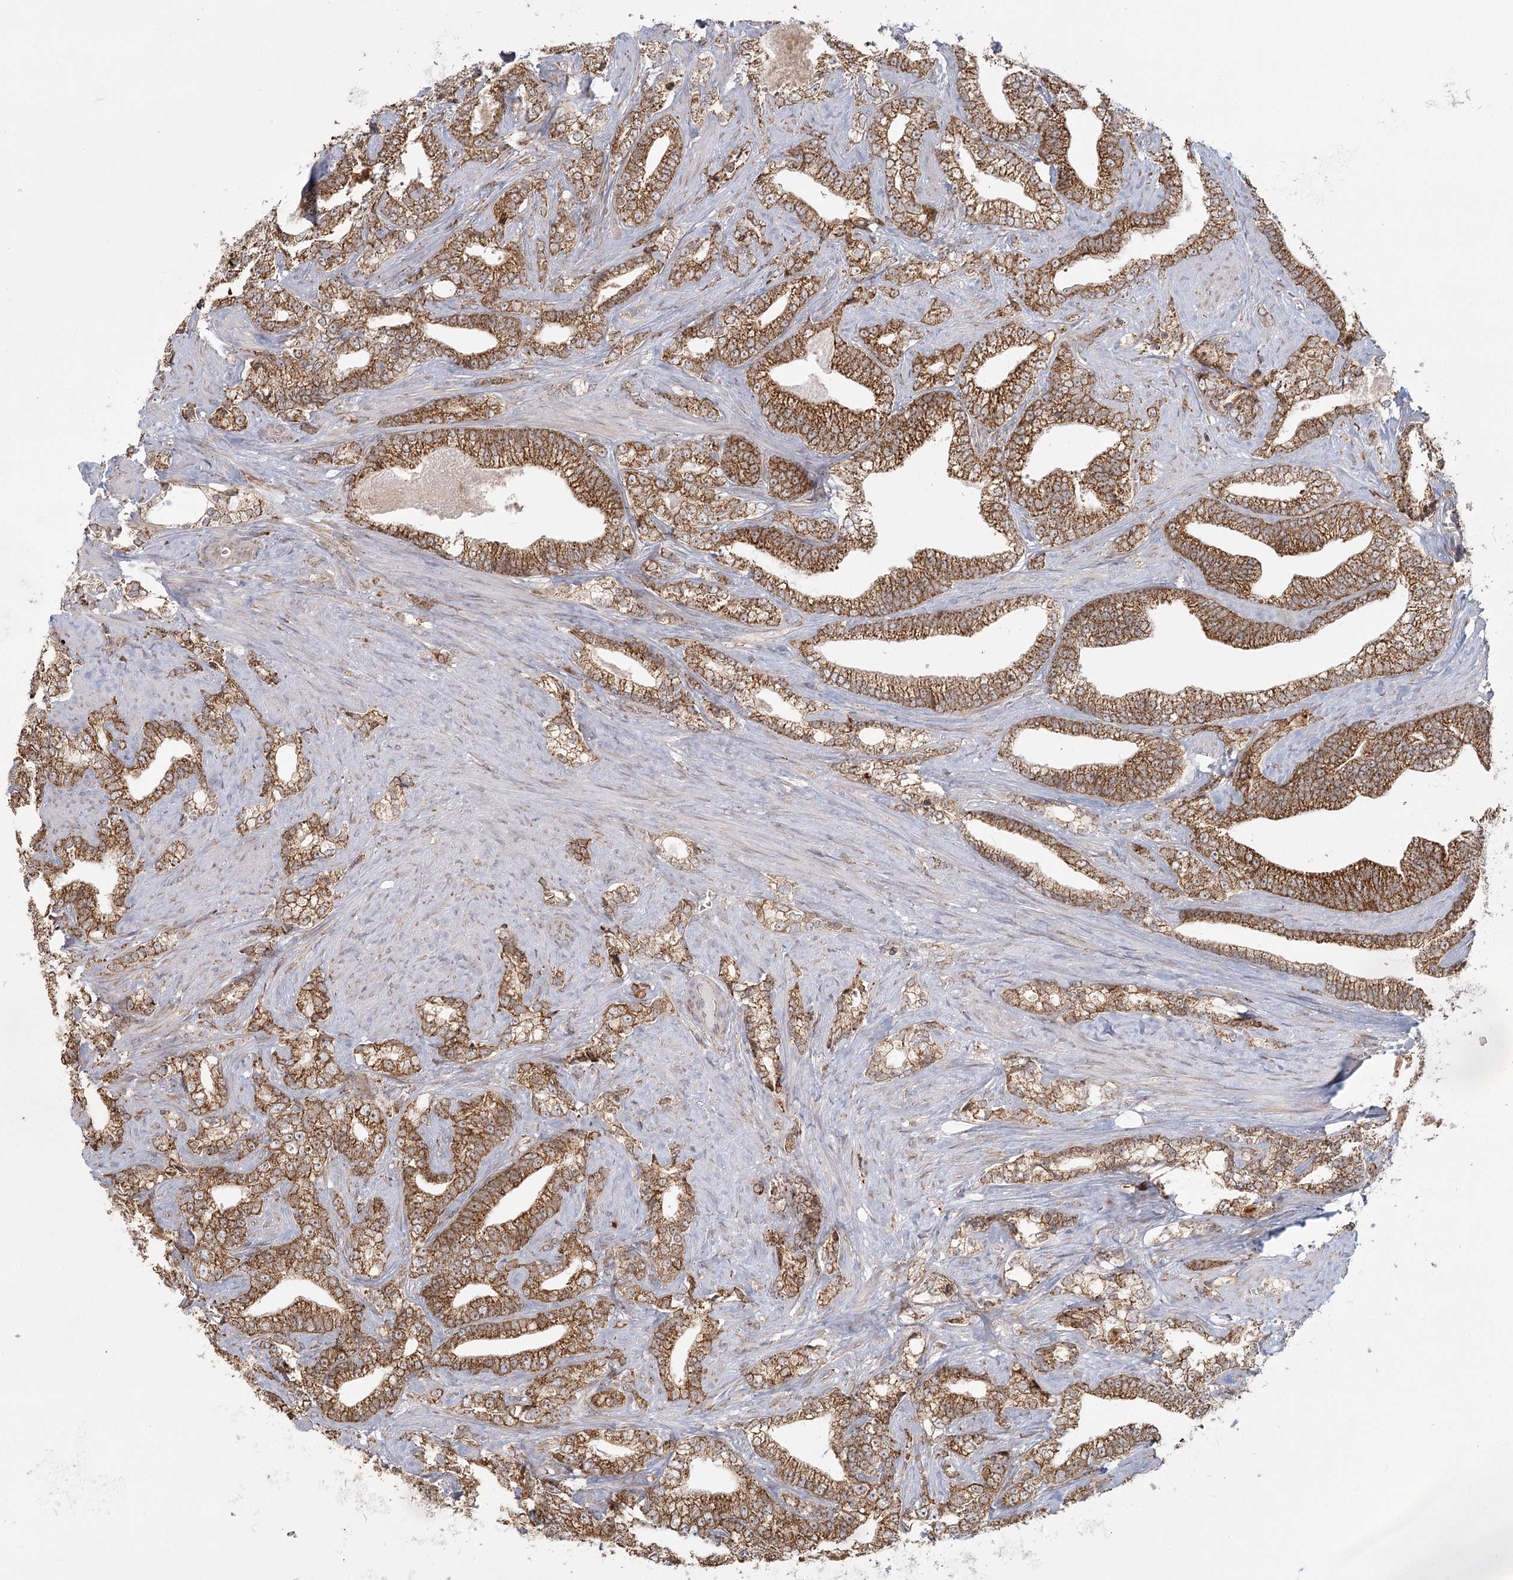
{"staining": {"intensity": "strong", "quantity": ">75%", "location": "cytoplasmic/membranous"}, "tissue": "prostate cancer", "cell_type": "Tumor cells", "image_type": "cancer", "snomed": [{"axis": "morphology", "description": "Adenocarcinoma, High grade"}, {"axis": "topography", "description": "Prostate and seminal vesicle, NOS"}], "caption": "The immunohistochemical stain highlights strong cytoplasmic/membranous positivity in tumor cells of adenocarcinoma (high-grade) (prostate) tissue.", "gene": "LACTB", "patient": {"sex": "male", "age": 67}}